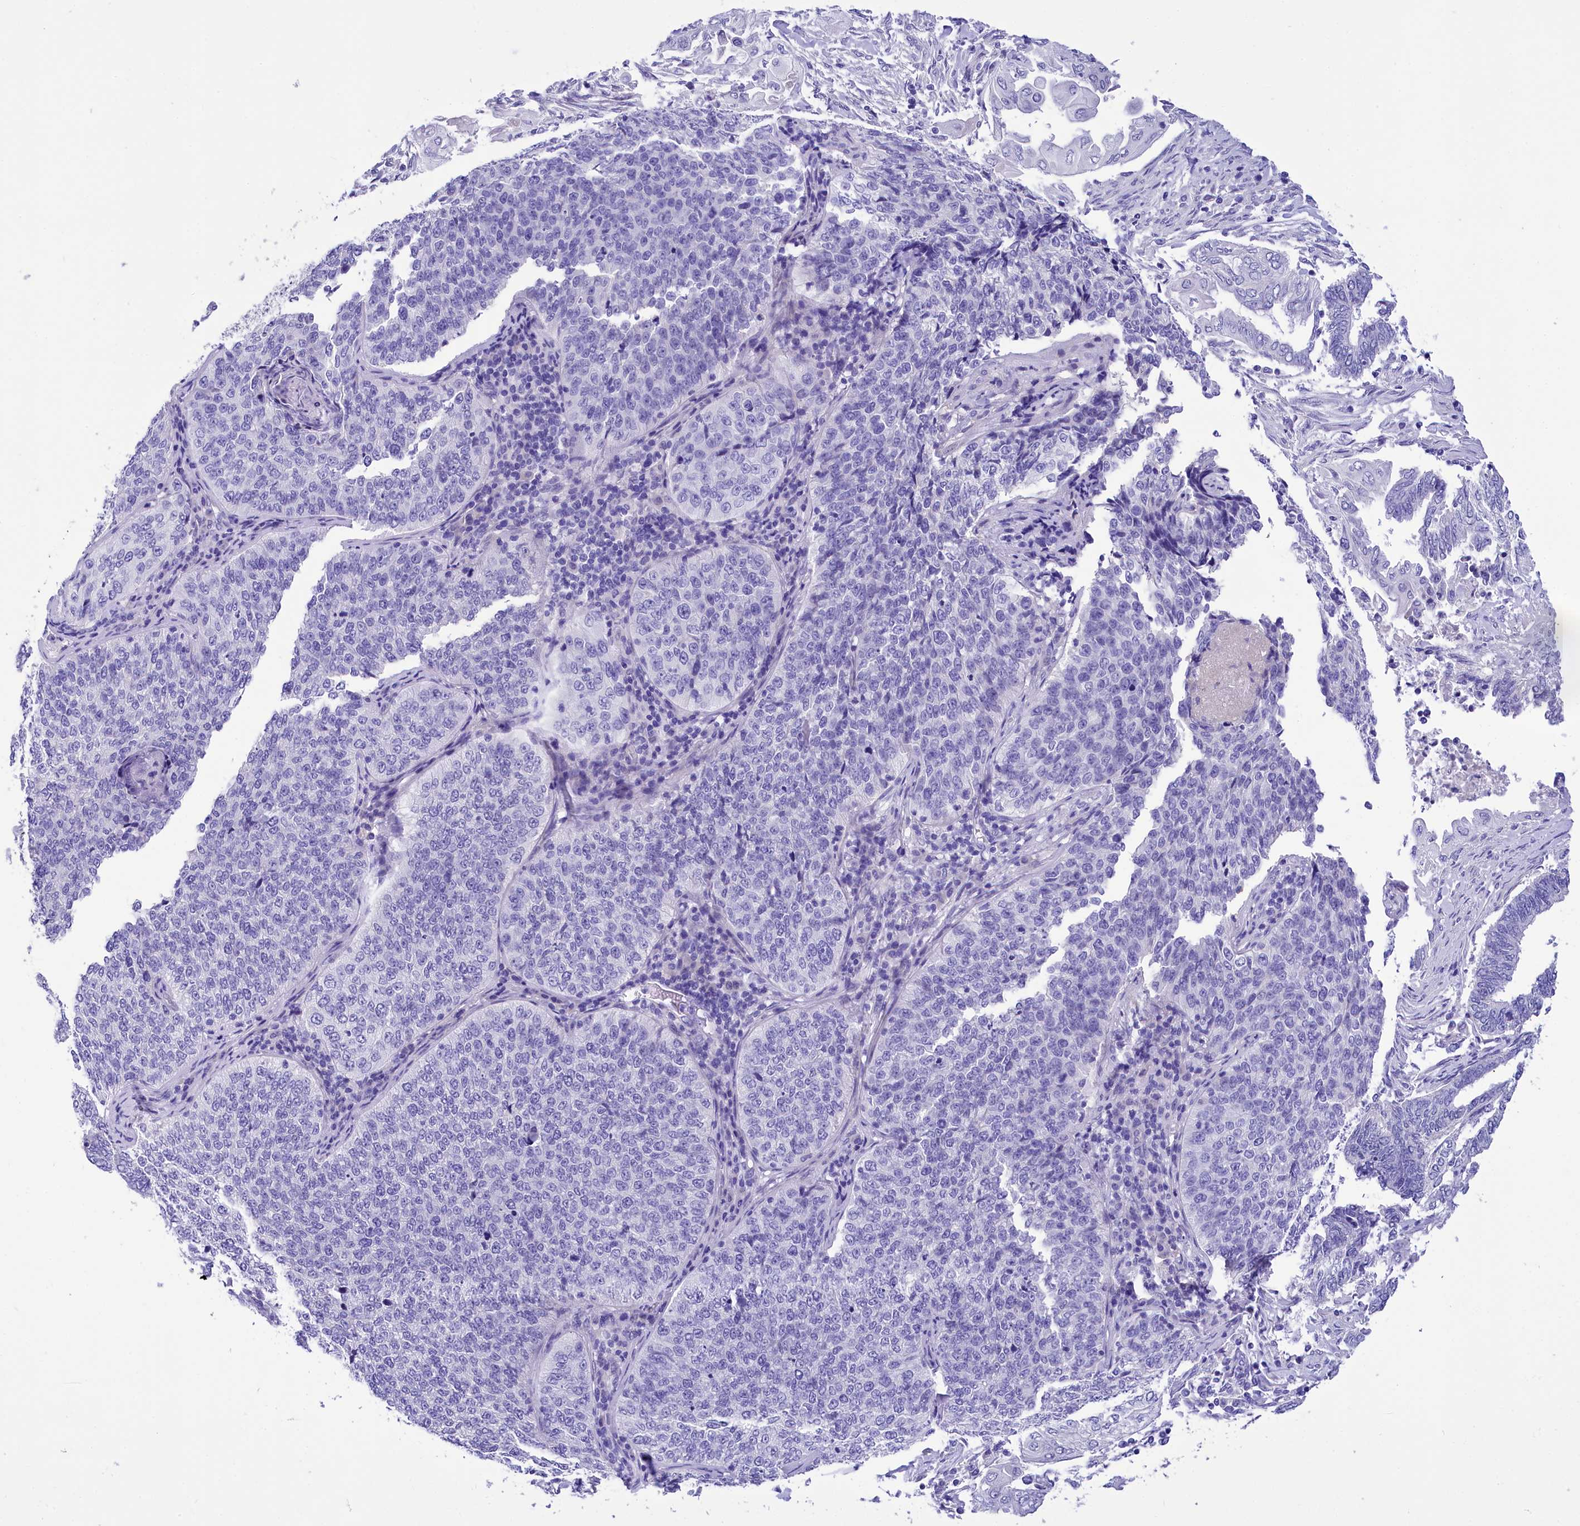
{"staining": {"intensity": "negative", "quantity": "none", "location": "none"}, "tissue": "cervical cancer", "cell_type": "Tumor cells", "image_type": "cancer", "snomed": [{"axis": "morphology", "description": "Squamous cell carcinoma, NOS"}, {"axis": "topography", "description": "Cervix"}], "caption": "Tumor cells are negative for protein expression in human cervical cancer (squamous cell carcinoma). Nuclei are stained in blue.", "gene": "TTC36", "patient": {"sex": "female", "age": 35}}